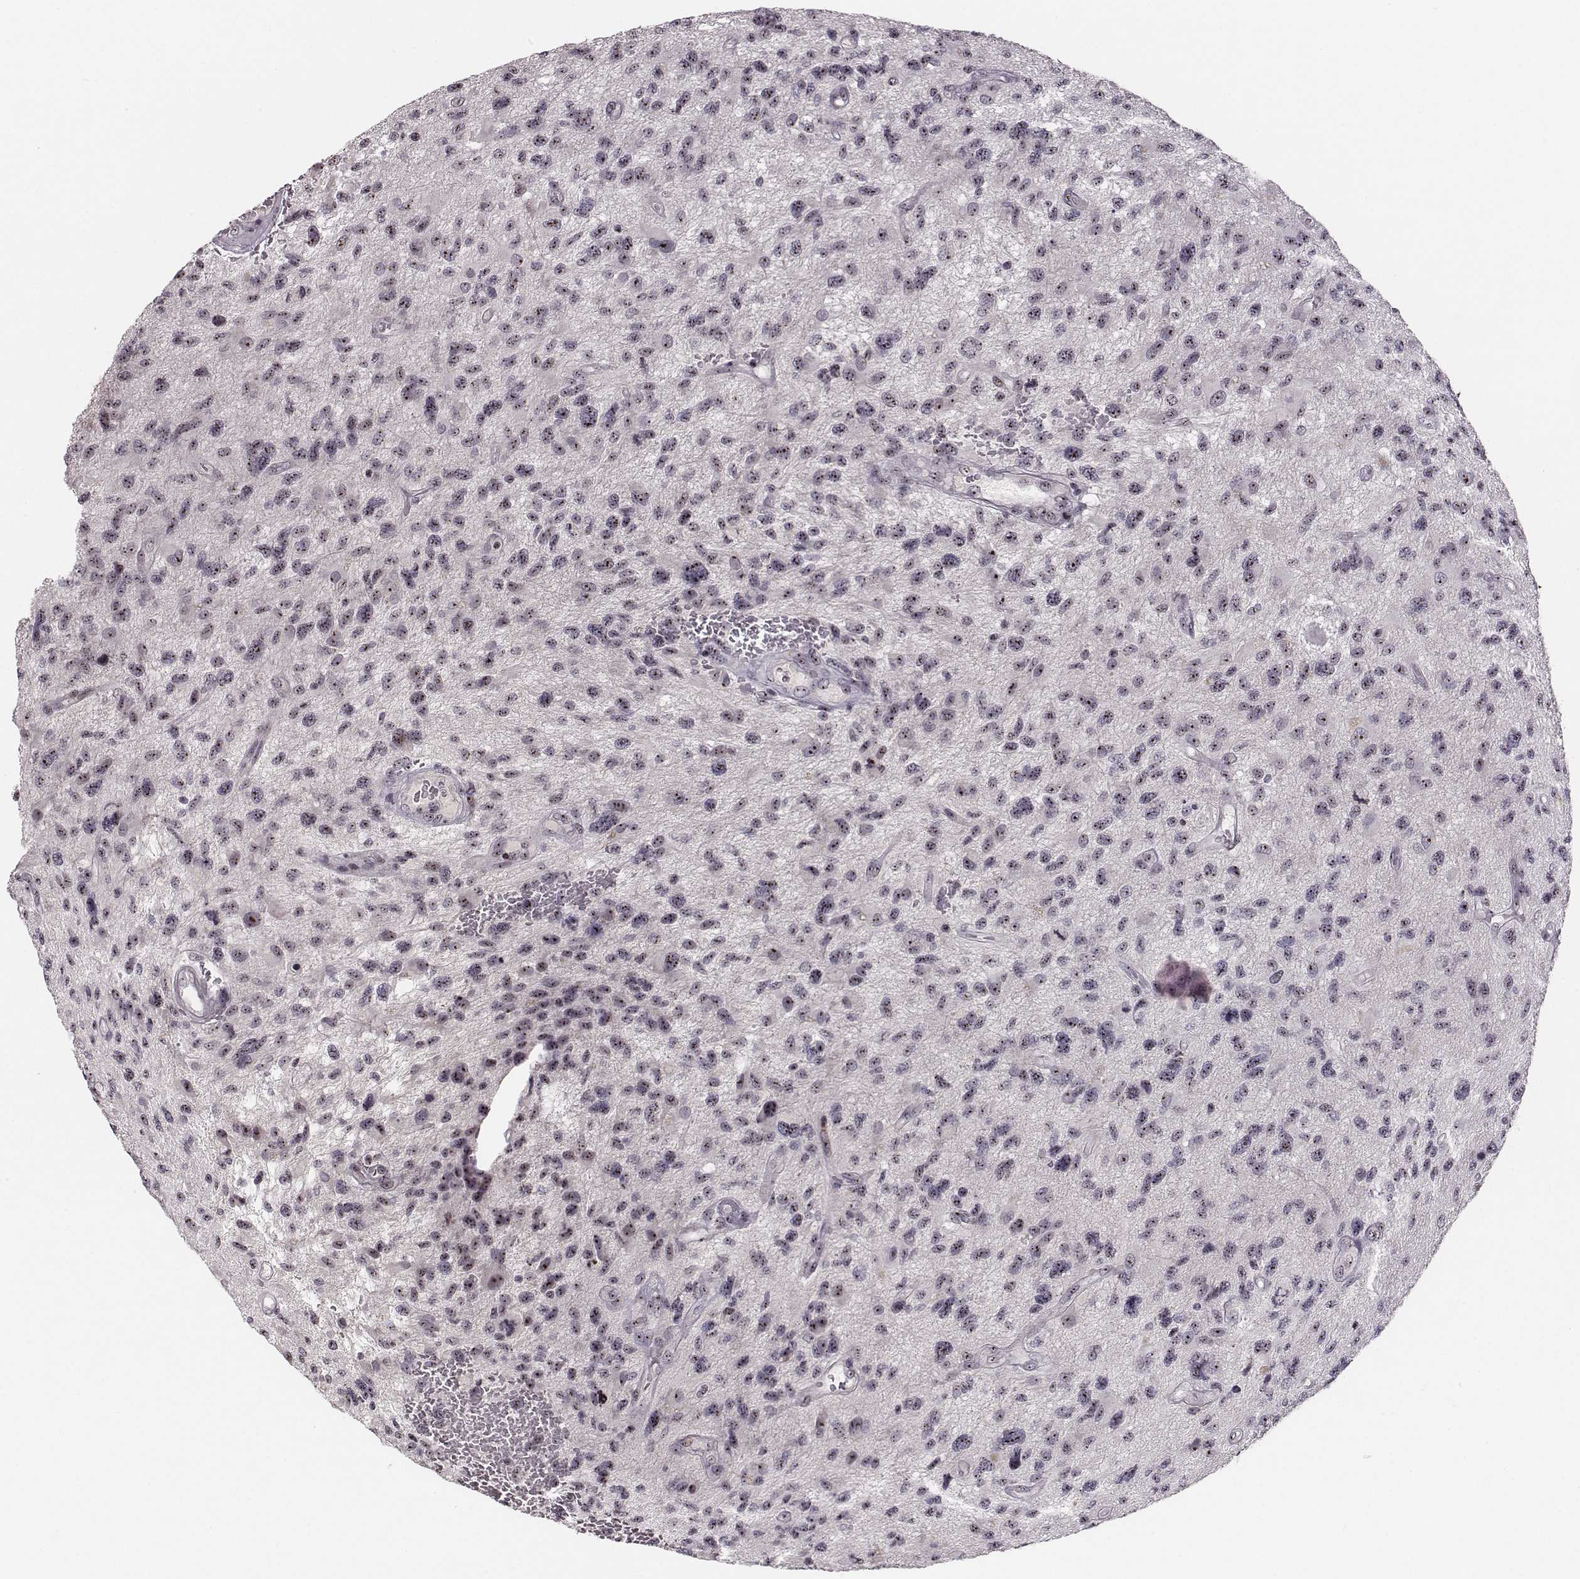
{"staining": {"intensity": "moderate", "quantity": ">75%", "location": "nuclear"}, "tissue": "glioma", "cell_type": "Tumor cells", "image_type": "cancer", "snomed": [{"axis": "morphology", "description": "Glioma, malignant, NOS"}, {"axis": "morphology", "description": "Glioma, malignant, High grade"}, {"axis": "topography", "description": "Brain"}], "caption": "A high-resolution image shows IHC staining of glioma, which demonstrates moderate nuclear positivity in about >75% of tumor cells.", "gene": "NOP56", "patient": {"sex": "female", "age": 71}}